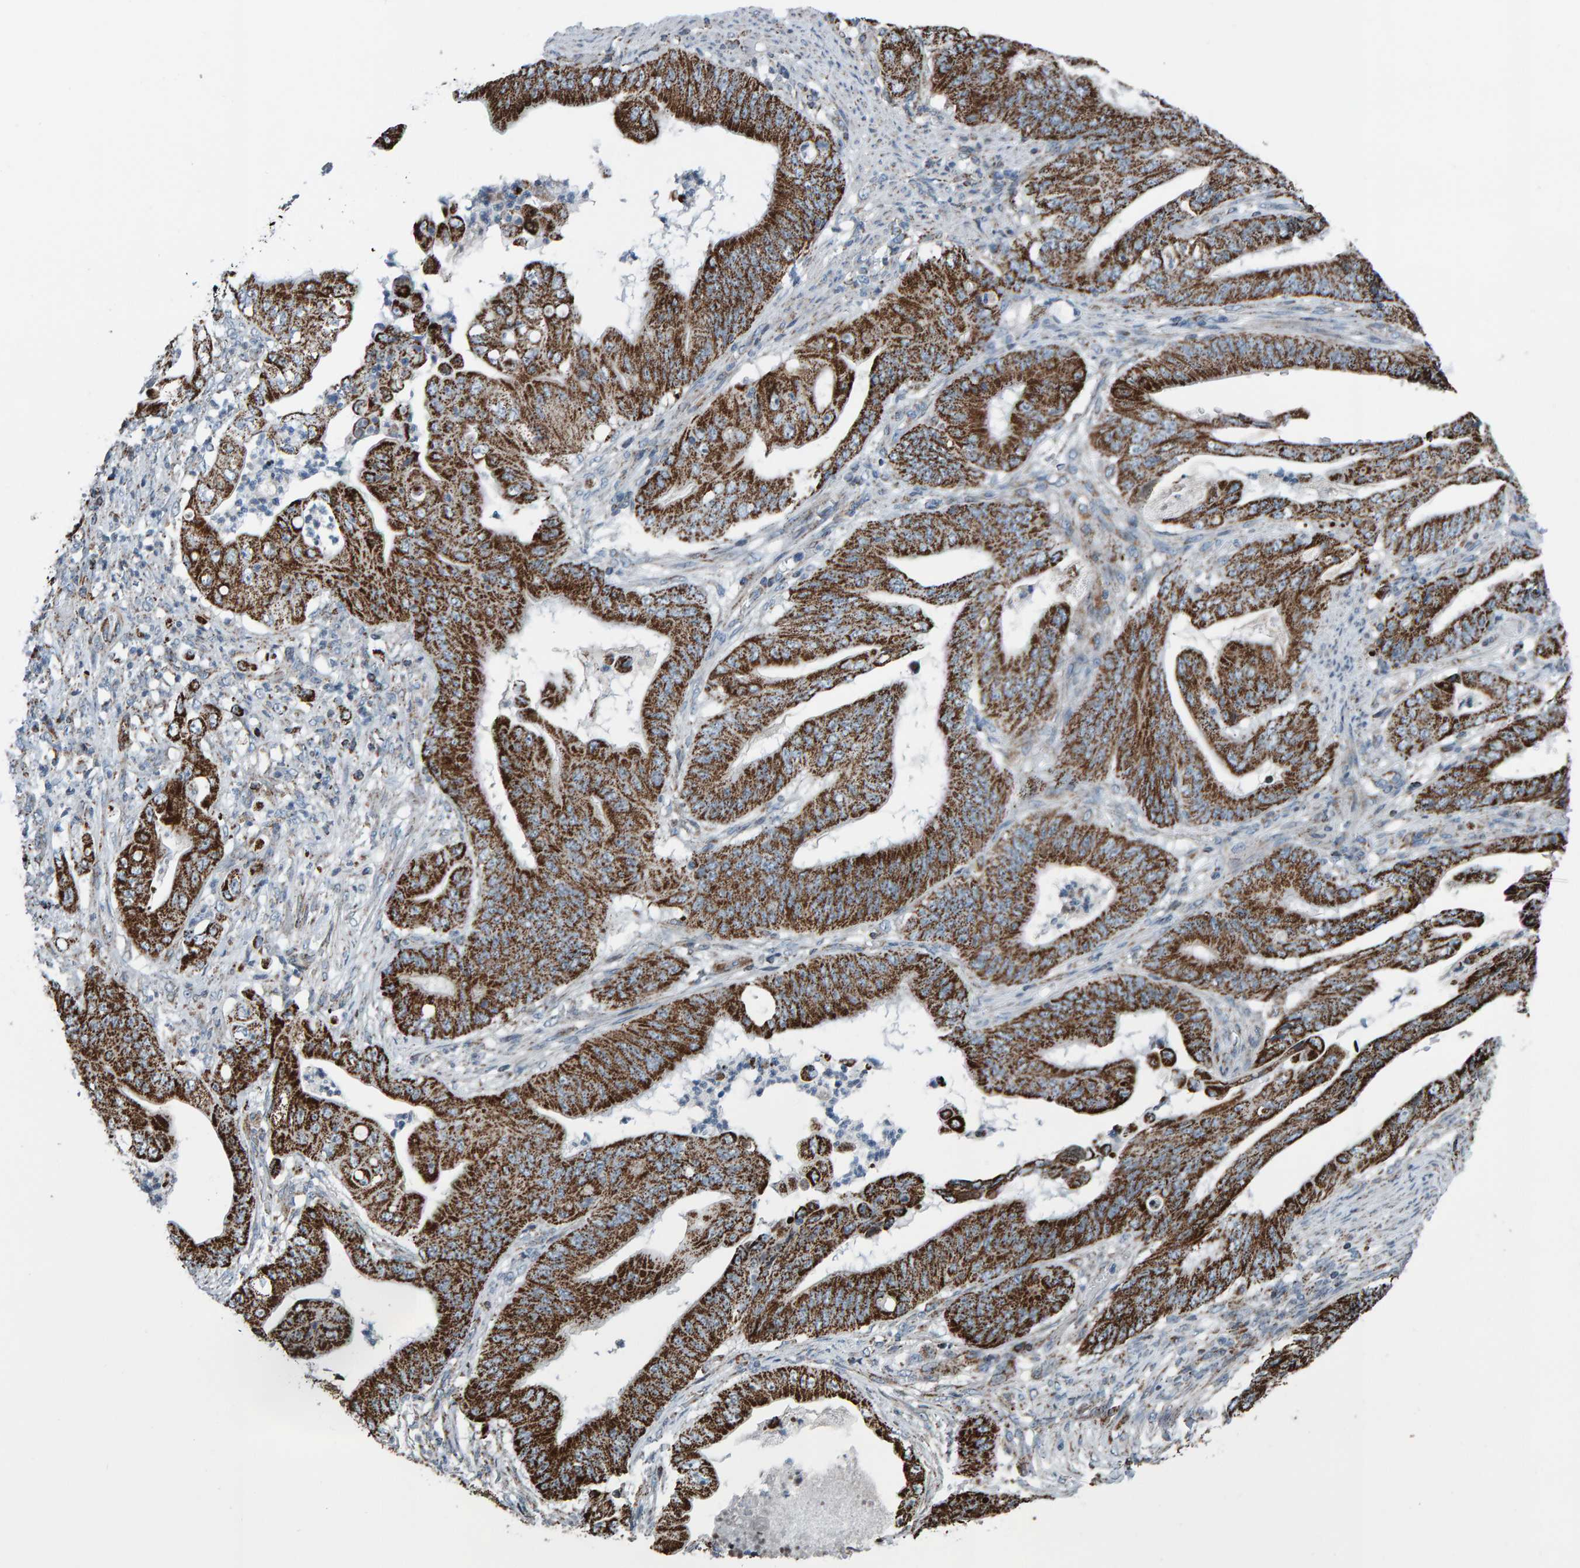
{"staining": {"intensity": "strong", "quantity": "25%-75%", "location": "cytoplasmic/membranous"}, "tissue": "stomach cancer", "cell_type": "Tumor cells", "image_type": "cancer", "snomed": [{"axis": "morphology", "description": "Adenocarcinoma, NOS"}, {"axis": "topography", "description": "Stomach"}], "caption": "Protein expression by immunohistochemistry displays strong cytoplasmic/membranous positivity in approximately 25%-75% of tumor cells in stomach adenocarcinoma.", "gene": "ZNF48", "patient": {"sex": "female", "age": 73}}